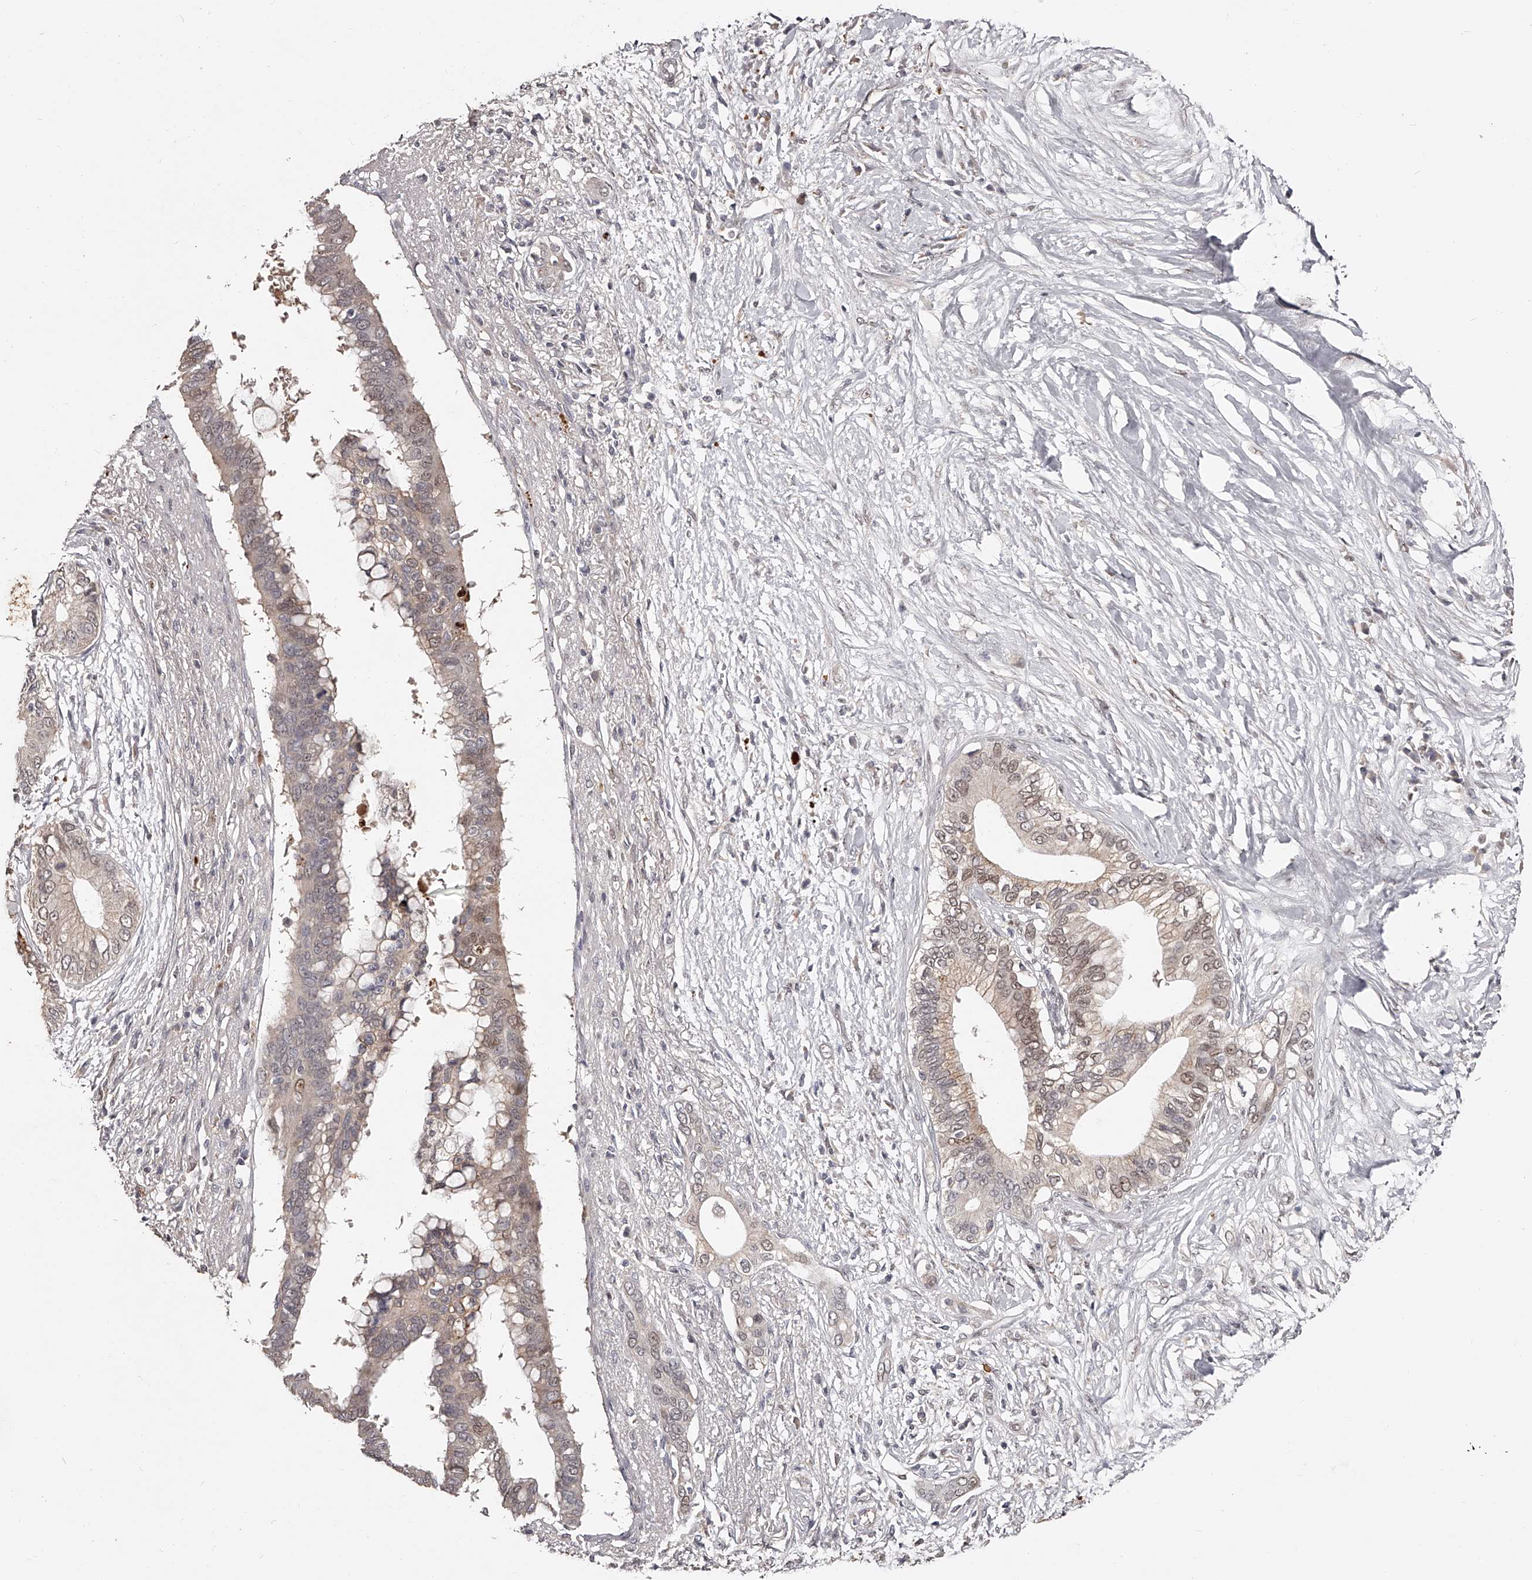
{"staining": {"intensity": "weak", "quantity": "25%-75%", "location": "cytoplasmic/membranous,nuclear"}, "tissue": "pancreatic cancer", "cell_type": "Tumor cells", "image_type": "cancer", "snomed": [{"axis": "morphology", "description": "Normal tissue, NOS"}, {"axis": "morphology", "description": "Adenocarcinoma, NOS"}, {"axis": "topography", "description": "Pancreas"}, {"axis": "topography", "description": "Peripheral nerve tissue"}], "caption": "Weak cytoplasmic/membranous and nuclear positivity is present in about 25%-75% of tumor cells in pancreatic cancer (adenocarcinoma). (DAB (3,3'-diaminobenzidine) = brown stain, brightfield microscopy at high magnification).", "gene": "URGCP", "patient": {"sex": "male", "age": 59}}